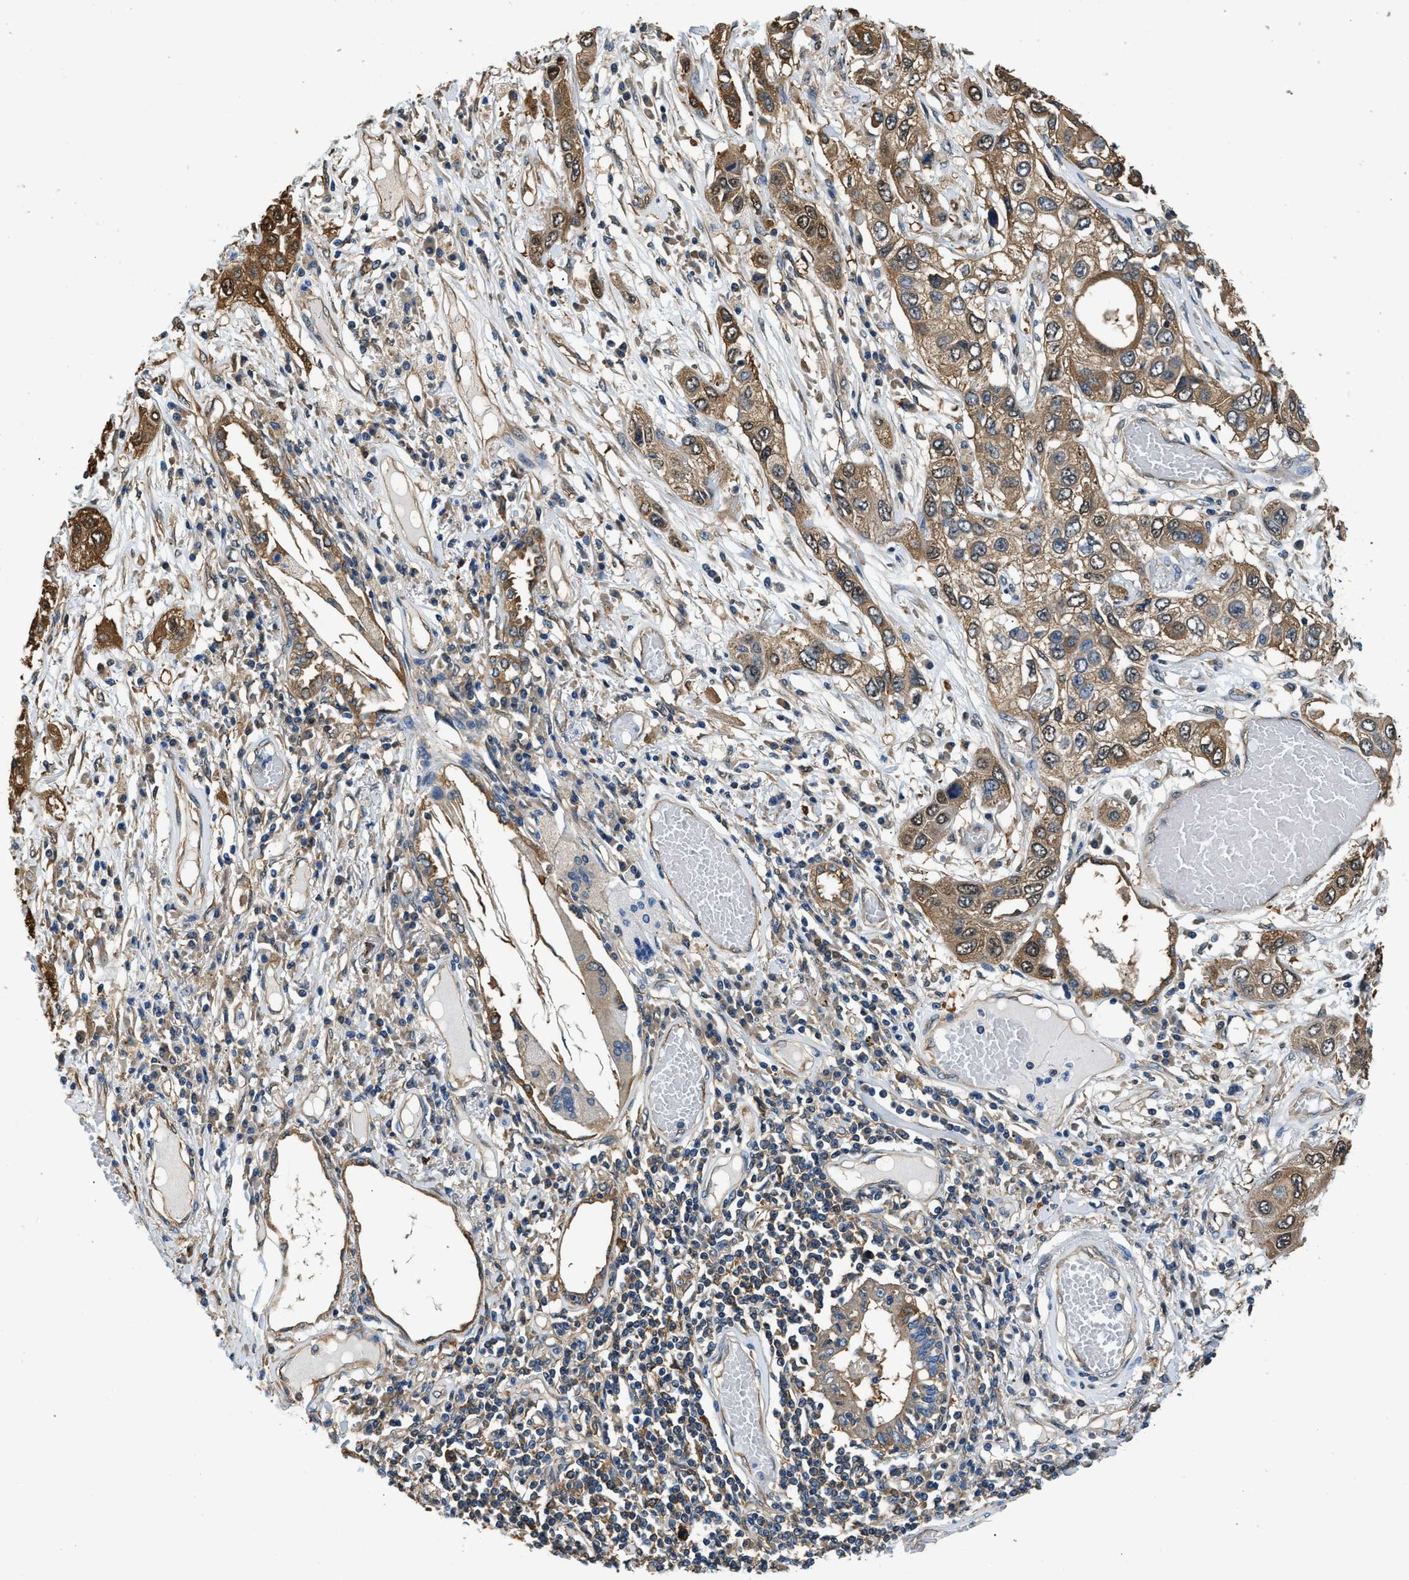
{"staining": {"intensity": "moderate", "quantity": ">75%", "location": "cytoplasmic/membranous"}, "tissue": "lung cancer", "cell_type": "Tumor cells", "image_type": "cancer", "snomed": [{"axis": "morphology", "description": "Squamous cell carcinoma, NOS"}, {"axis": "topography", "description": "Lung"}], "caption": "The micrograph exhibits a brown stain indicating the presence of a protein in the cytoplasmic/membranous of tumor cells in squamous cell carcinoma (lung).", "gene": "PPP2R1B", "patient": {"sex": "male", "age": 71}}